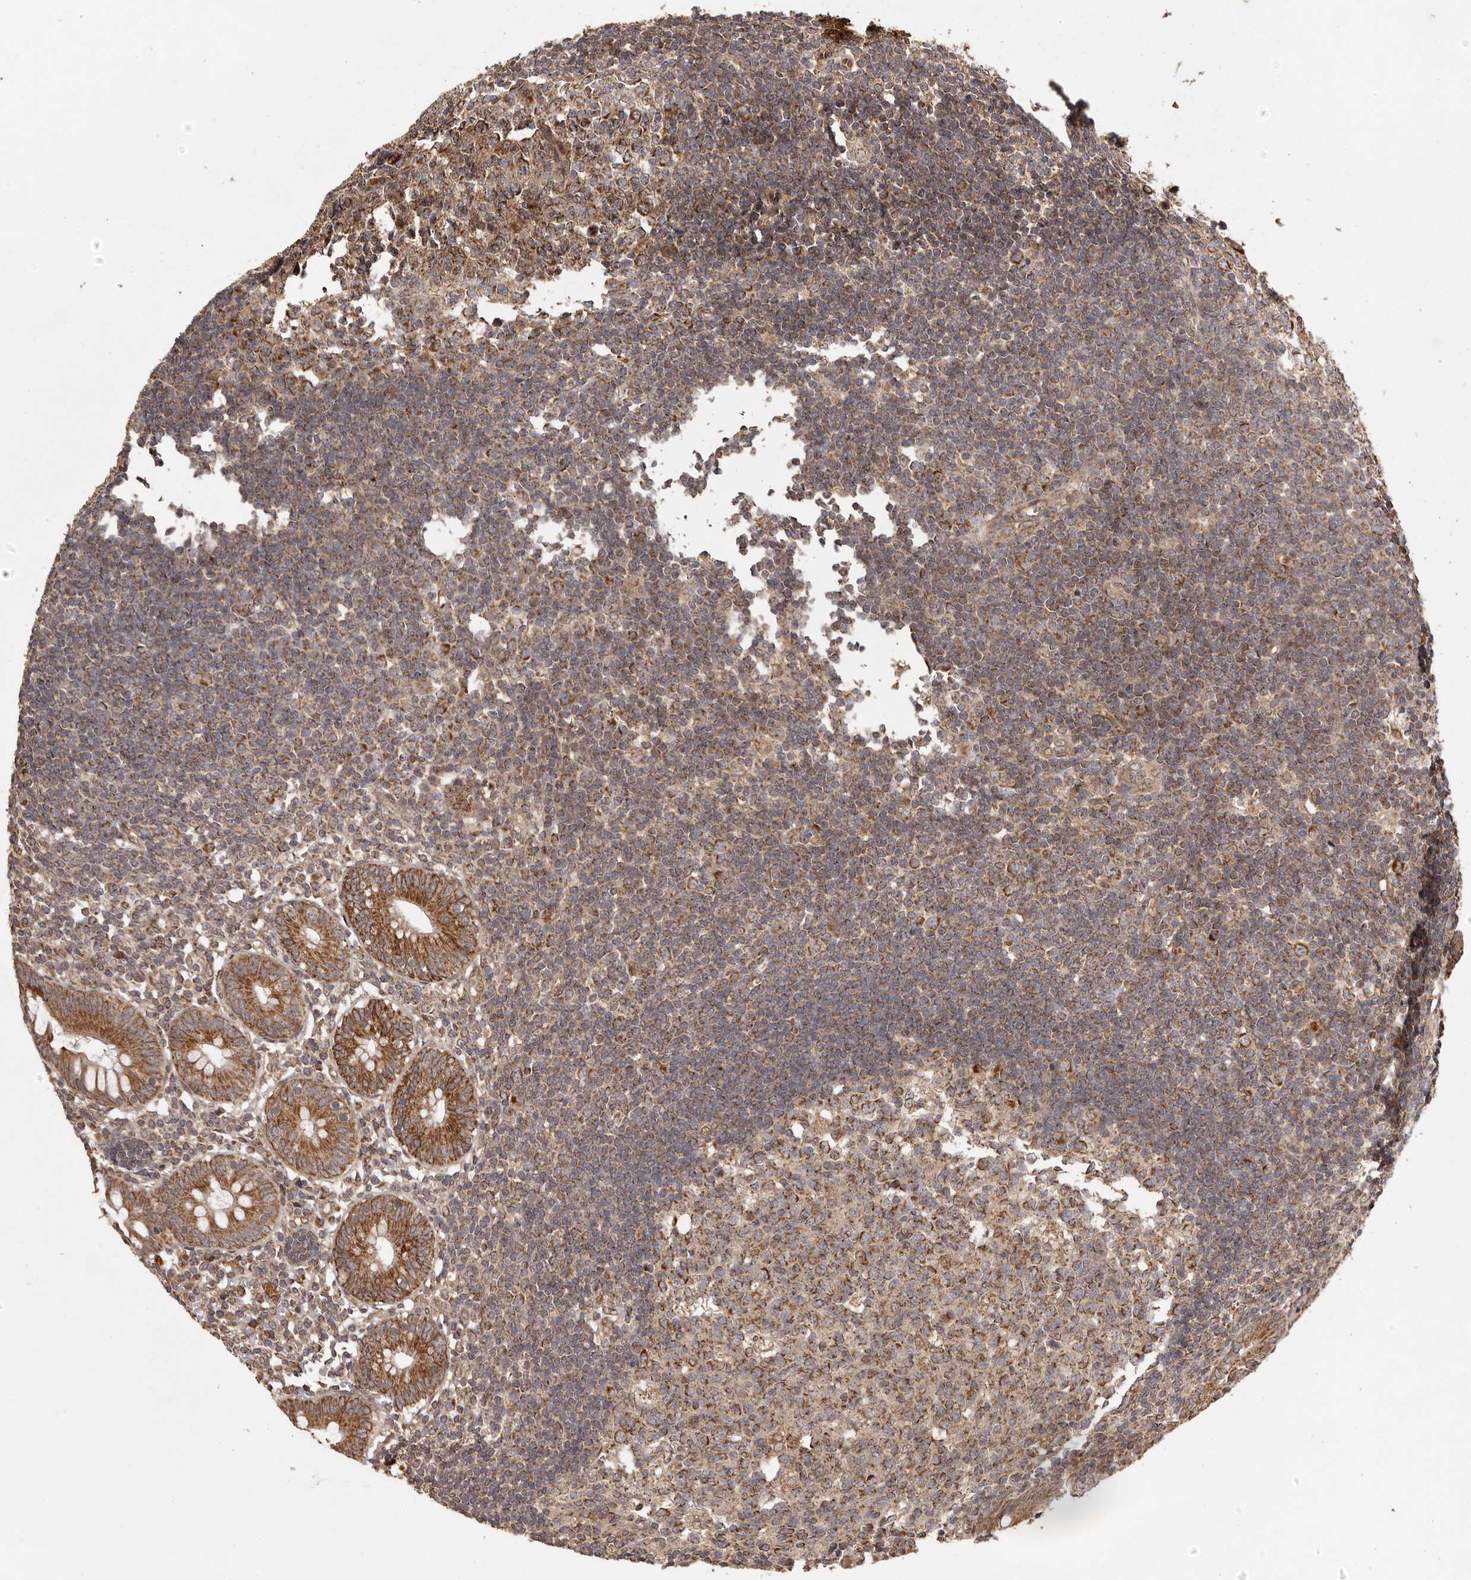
{"staining": {"intensity": "strong", "quantity": ">75%", "location": "cytoplasmic/membranous"}, "tissue": "appendix", "cell_type": "Glandular cells", "image_type": "normal", "snomed": [{"axis": "morphology", "description": "Normal tissue, NOS"}, {"axis": "topography", "description": "Appendix"}], "caption": "Strong cytoplasmic/membranous staining for a protein is identified in about >75% of glandular cells of unremarkable appendix using immunohistochemistry.", "gene": "CHRM2", "patient": {"sex": "female", "age": 54}}